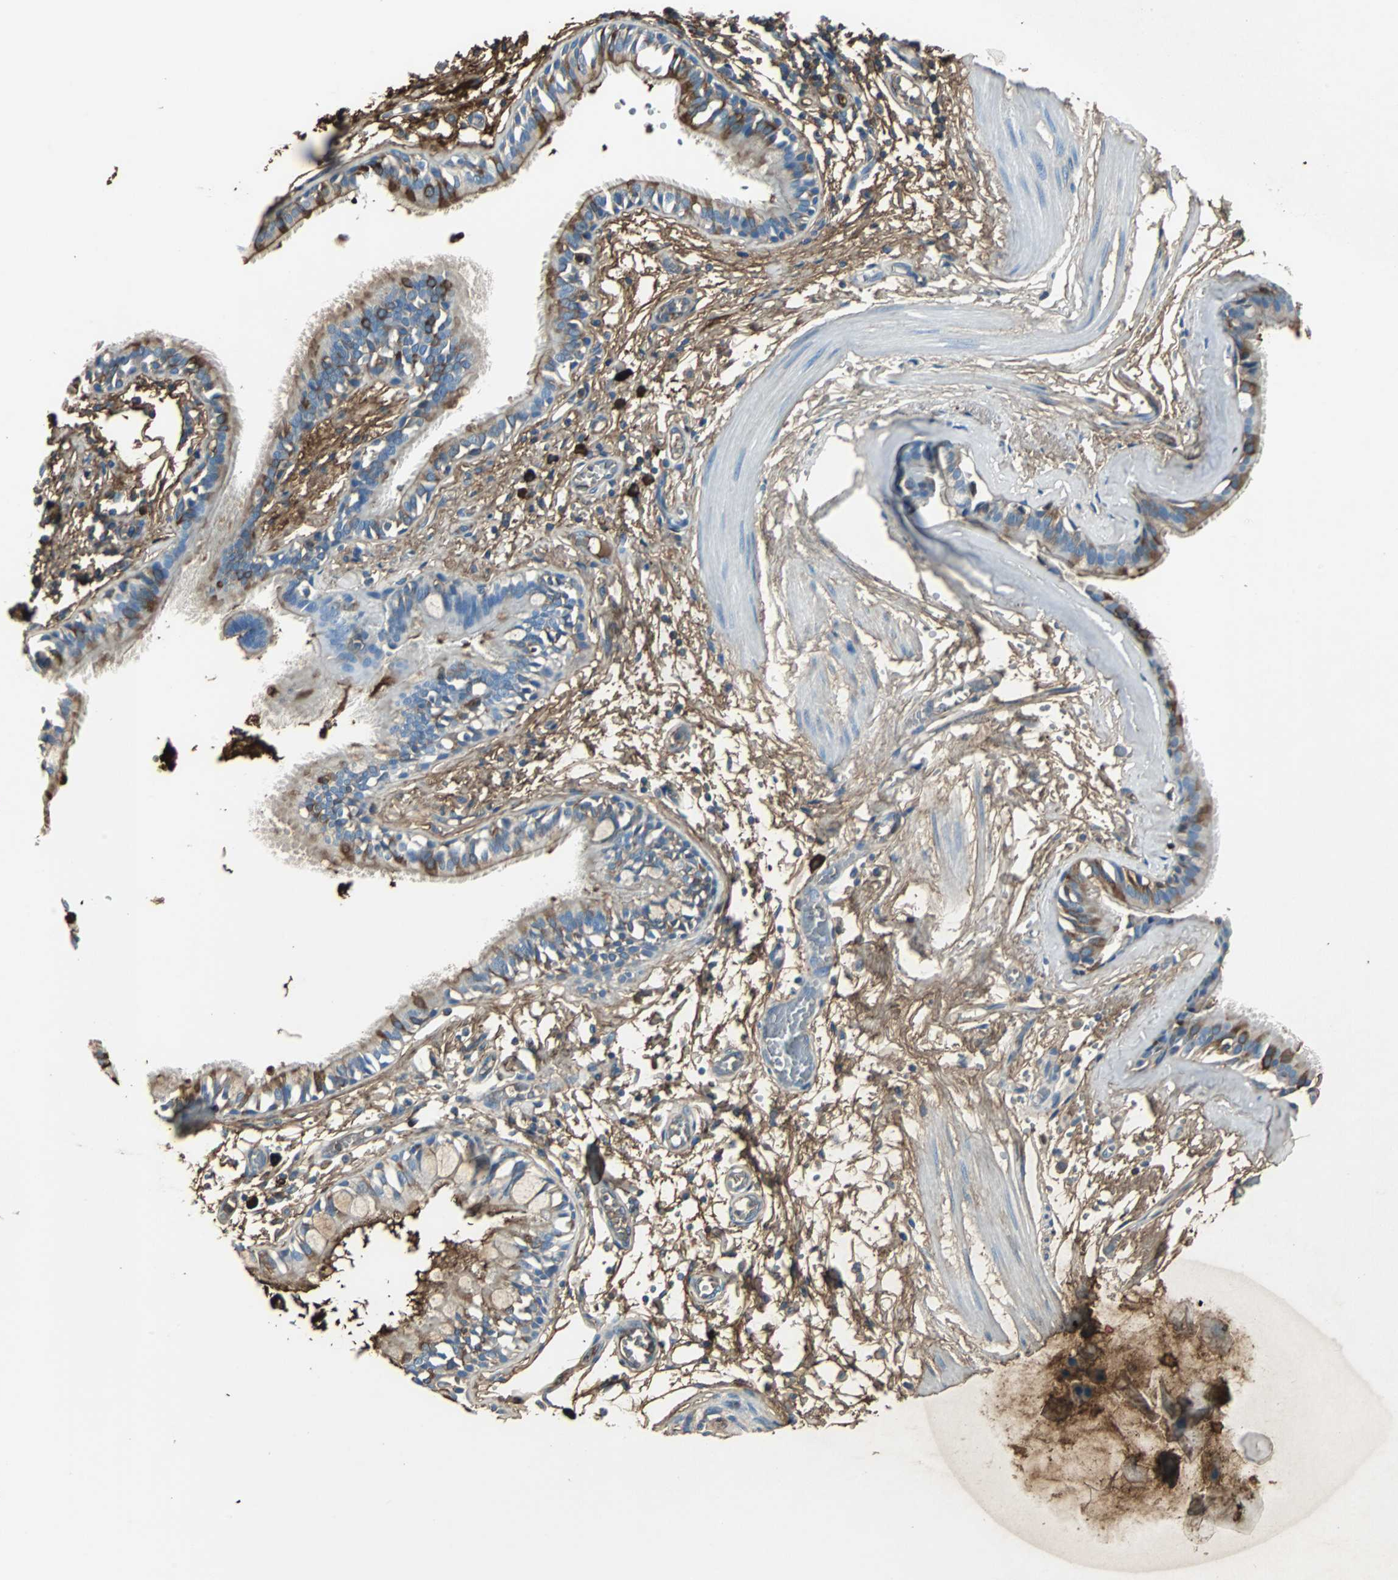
{"staining": {"intensity": "moderate", "quantity": "25%-75%", "location": "cytoplasmic/membranous"}, "tissue": "bronchus", "cell_type": "Respiratory epithelial cells", "image_type": "normal", "snomed": [{"axis": "morphology", "description": "Normal tissue, NOS"}, {"axis": "topography", "description": "Bronchus"}, {"axis": "topography", "description": "Lung"}], "caption": "Immunohistochemical staining of benign human bronchus demonstrates moderate cytoplasmic/membranous protein staining in about 25%-75% of respiratory epithelial cells.", "gene": "IGHA1", "patient": {"sex": "female", "age": 56}}